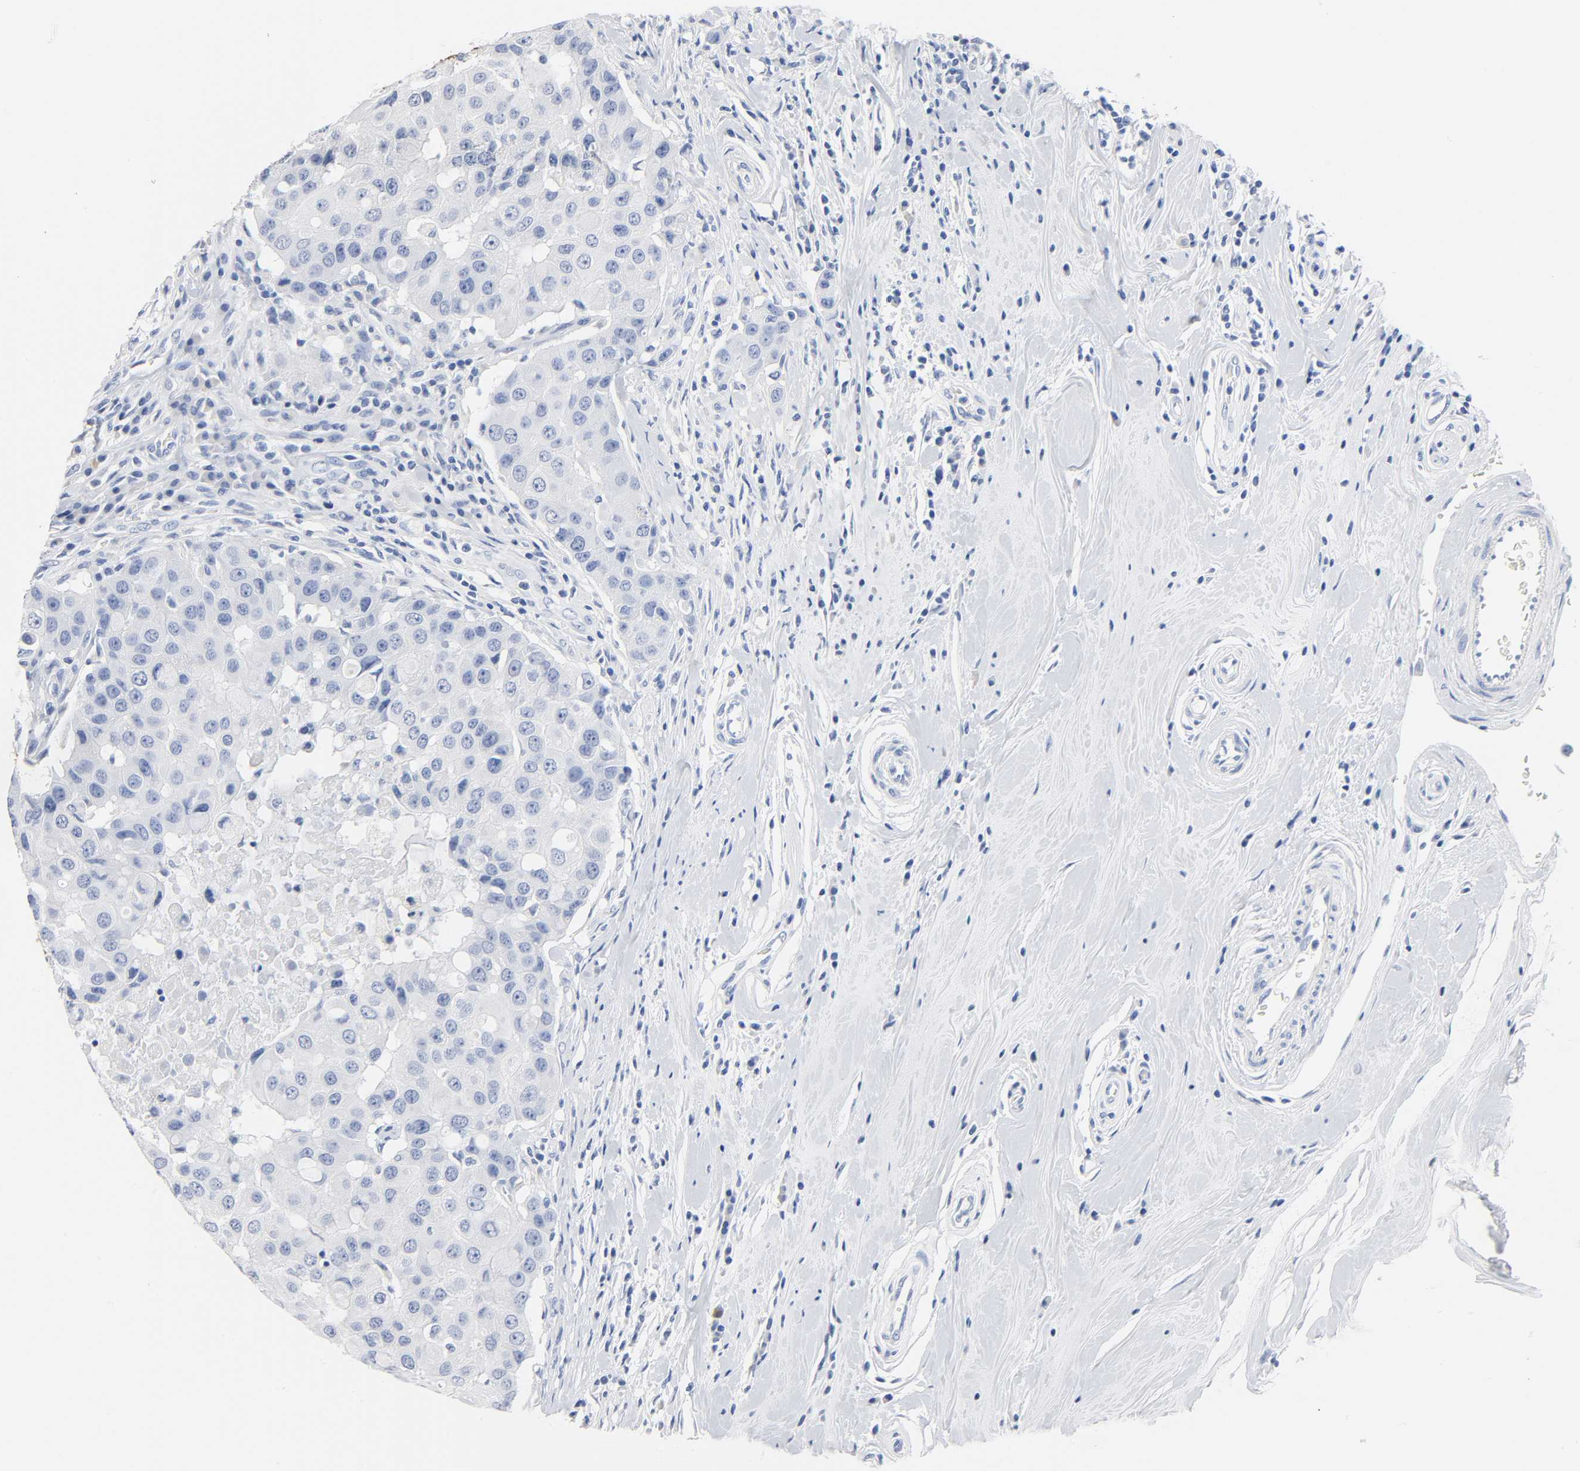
{"staining": {"intensity": "negative", "quantity": "none", "location": "none"}, "tissue": "breast cancer", "cell_type": "Tumor cells", "image_type": "cancer", "snomed": [{"axis": "morphology", "description": "Duct carcinoma"}, {"axis": "topography", "description": "Breast"}], "caption": "Tumor cells show no significant protein staining in intraductal carcinoma (breast).", "gene": "ACP3", "patient": {"sex": "female", "age": 27}}